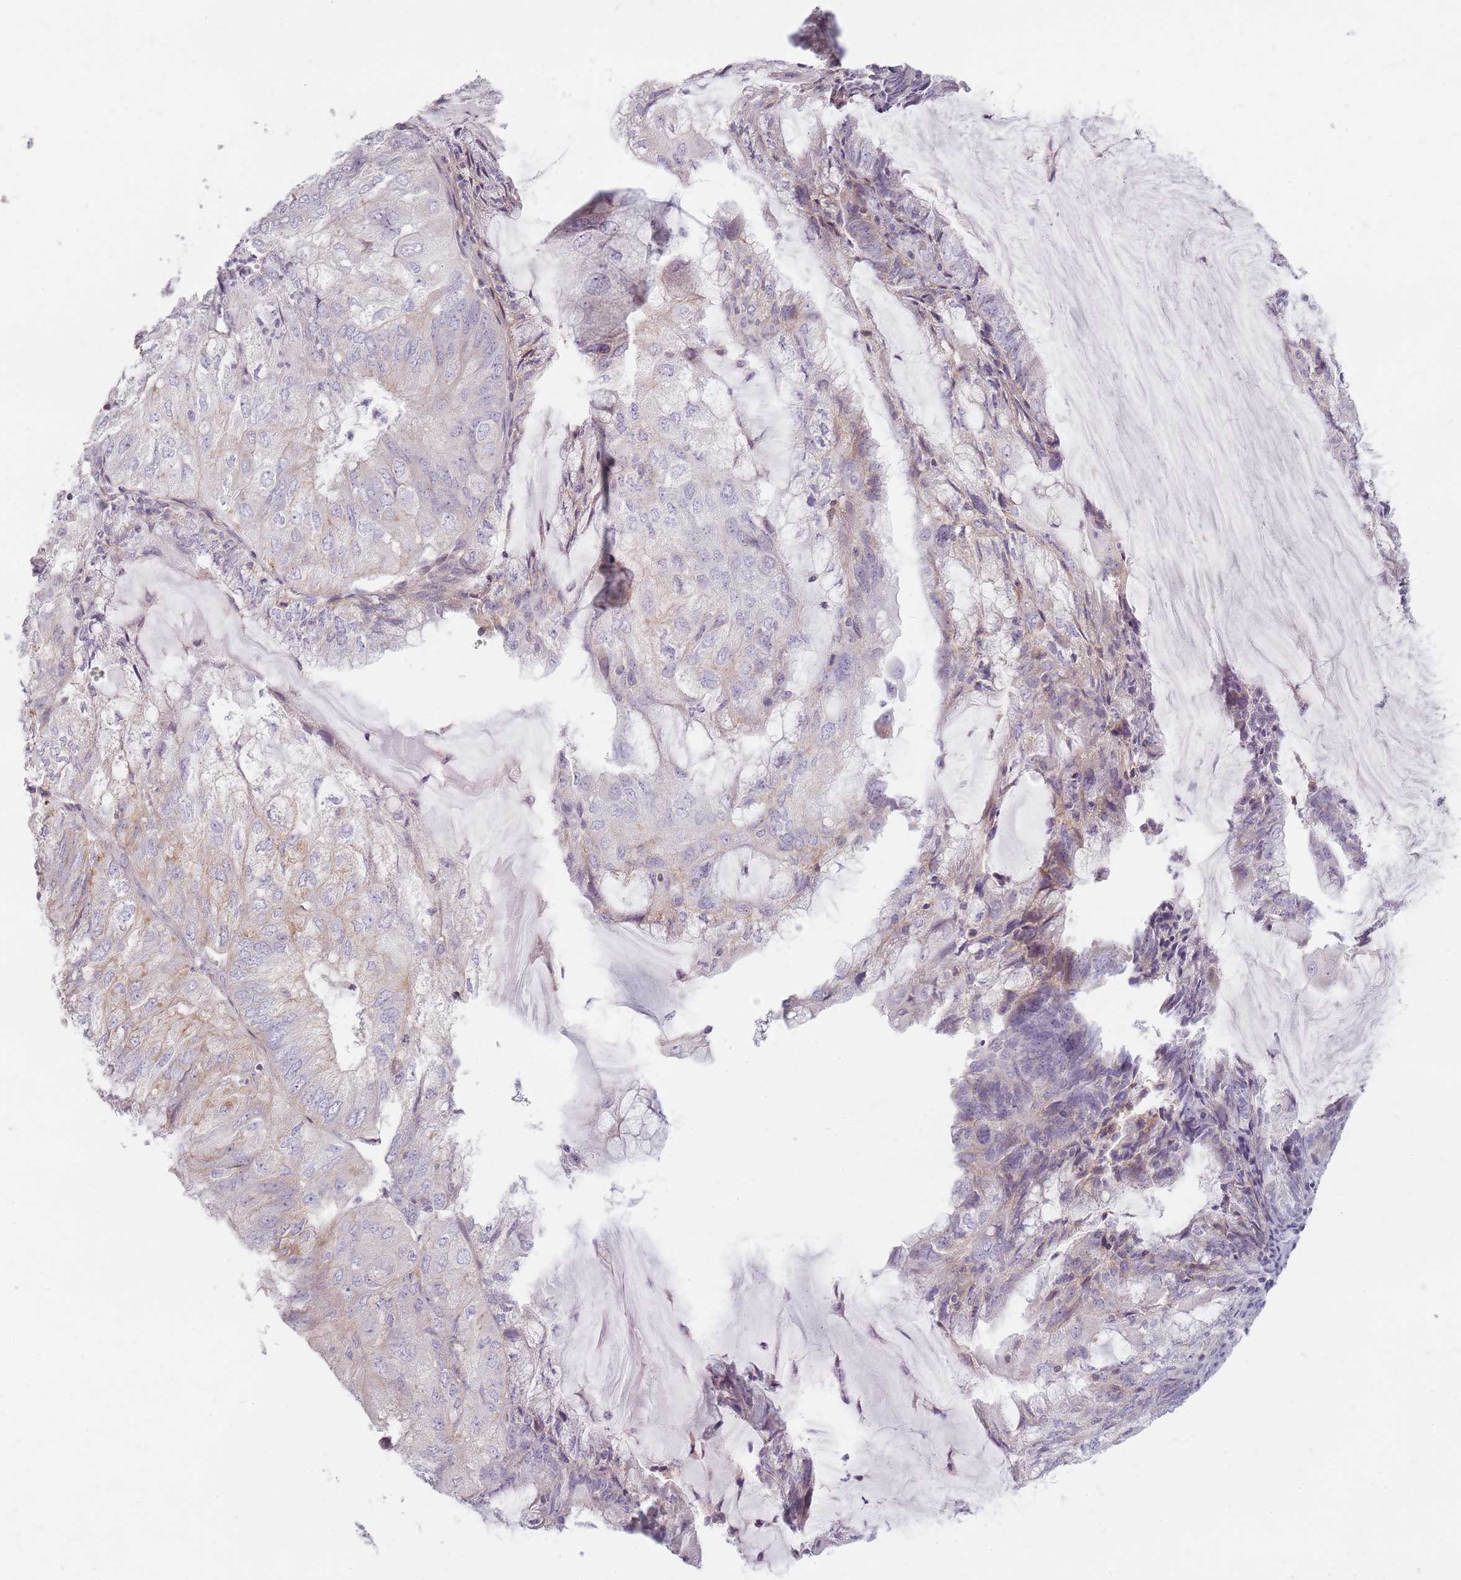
{"staining": {"intensity": "negative", "quantity": "none", "location": "none"}, "tissue": "endometrial cancer", "cell_type": "Tumor cells", "image_type": "cancer", "snomed": [{"axis": "morphology", "description": "Adenocarcinoma, NOS"}, {"axis": "topography", "description": "Endometrium"}], "caption": "High magnification brightfield microscopy of endometrial adenocarcinoma stained with DAB (3,3'-diaminobenzidine) (brown) and counterstained with hematoxylin (blue): tumor cells show no significant staining.", "gene": "SYNGR3", "patient": {"sex": "female", "age": 81}}